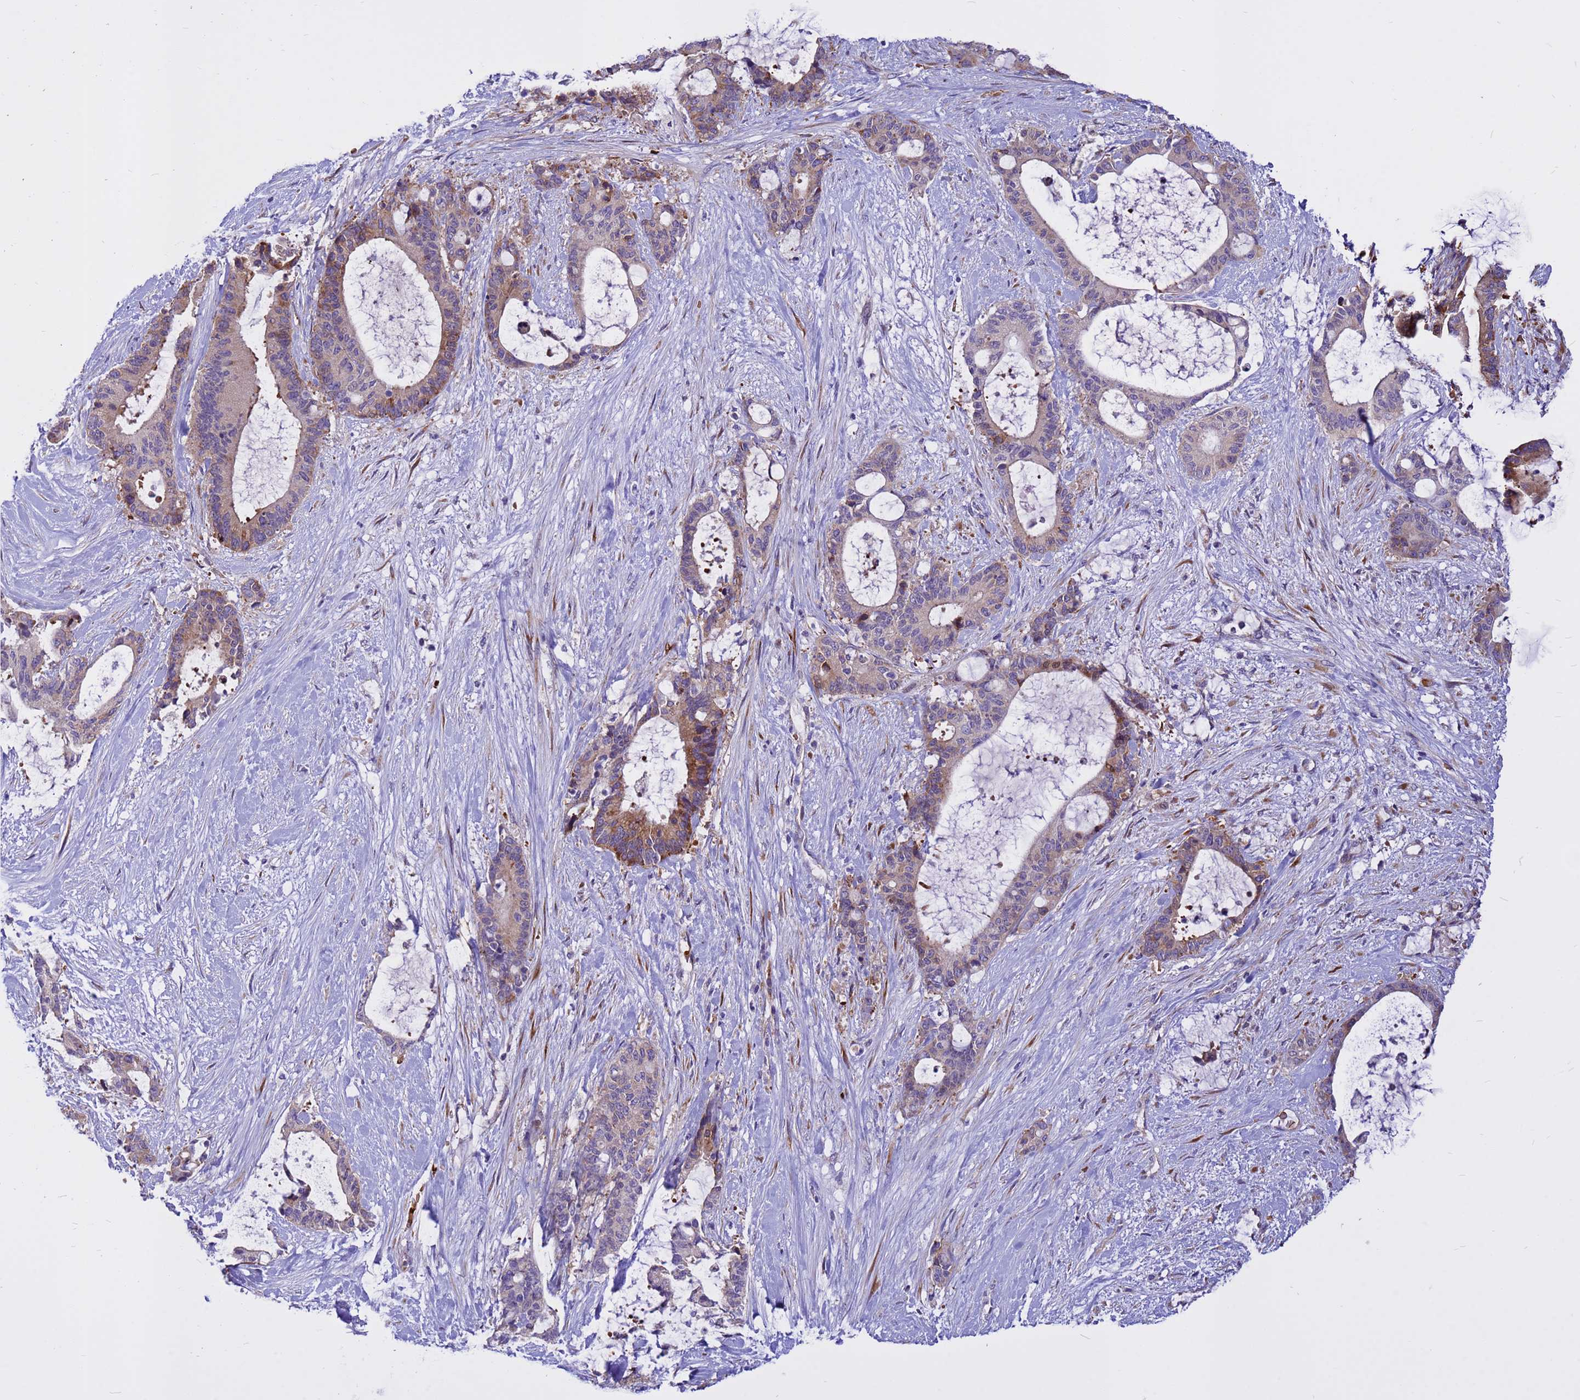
{"staining": {"intensity": "moderate", "quantity": "<25%", "location": "cytoplasmic/membranous"}, "tissue": "liver cancer", "cell_type": "Tumor cells", "image_type": "cancer", "snomed": [{"axis": "morphology", "description": "Normal tissue, NOS"}, {"axis": "morphology", "description": "Cholangiocarcinoma"}, {"axis": "topography", "description": "Liver"}, {"axis": "topography", "description": "Peripheral nerve tissue"}], "caption": "High-magnification brightfield microscopy of cholangiocarcinoma (liver) stained with DAB (3,3'-diaminobenzidine) (brown) and counterstained with hematoxylin (blue). tumor cells exhibit moderate cytoplasmic/membranous positivity is identified in approximately<25% of cells.", "gene": "ZNF669", "patient": {"sex": "female", "age": 73}}